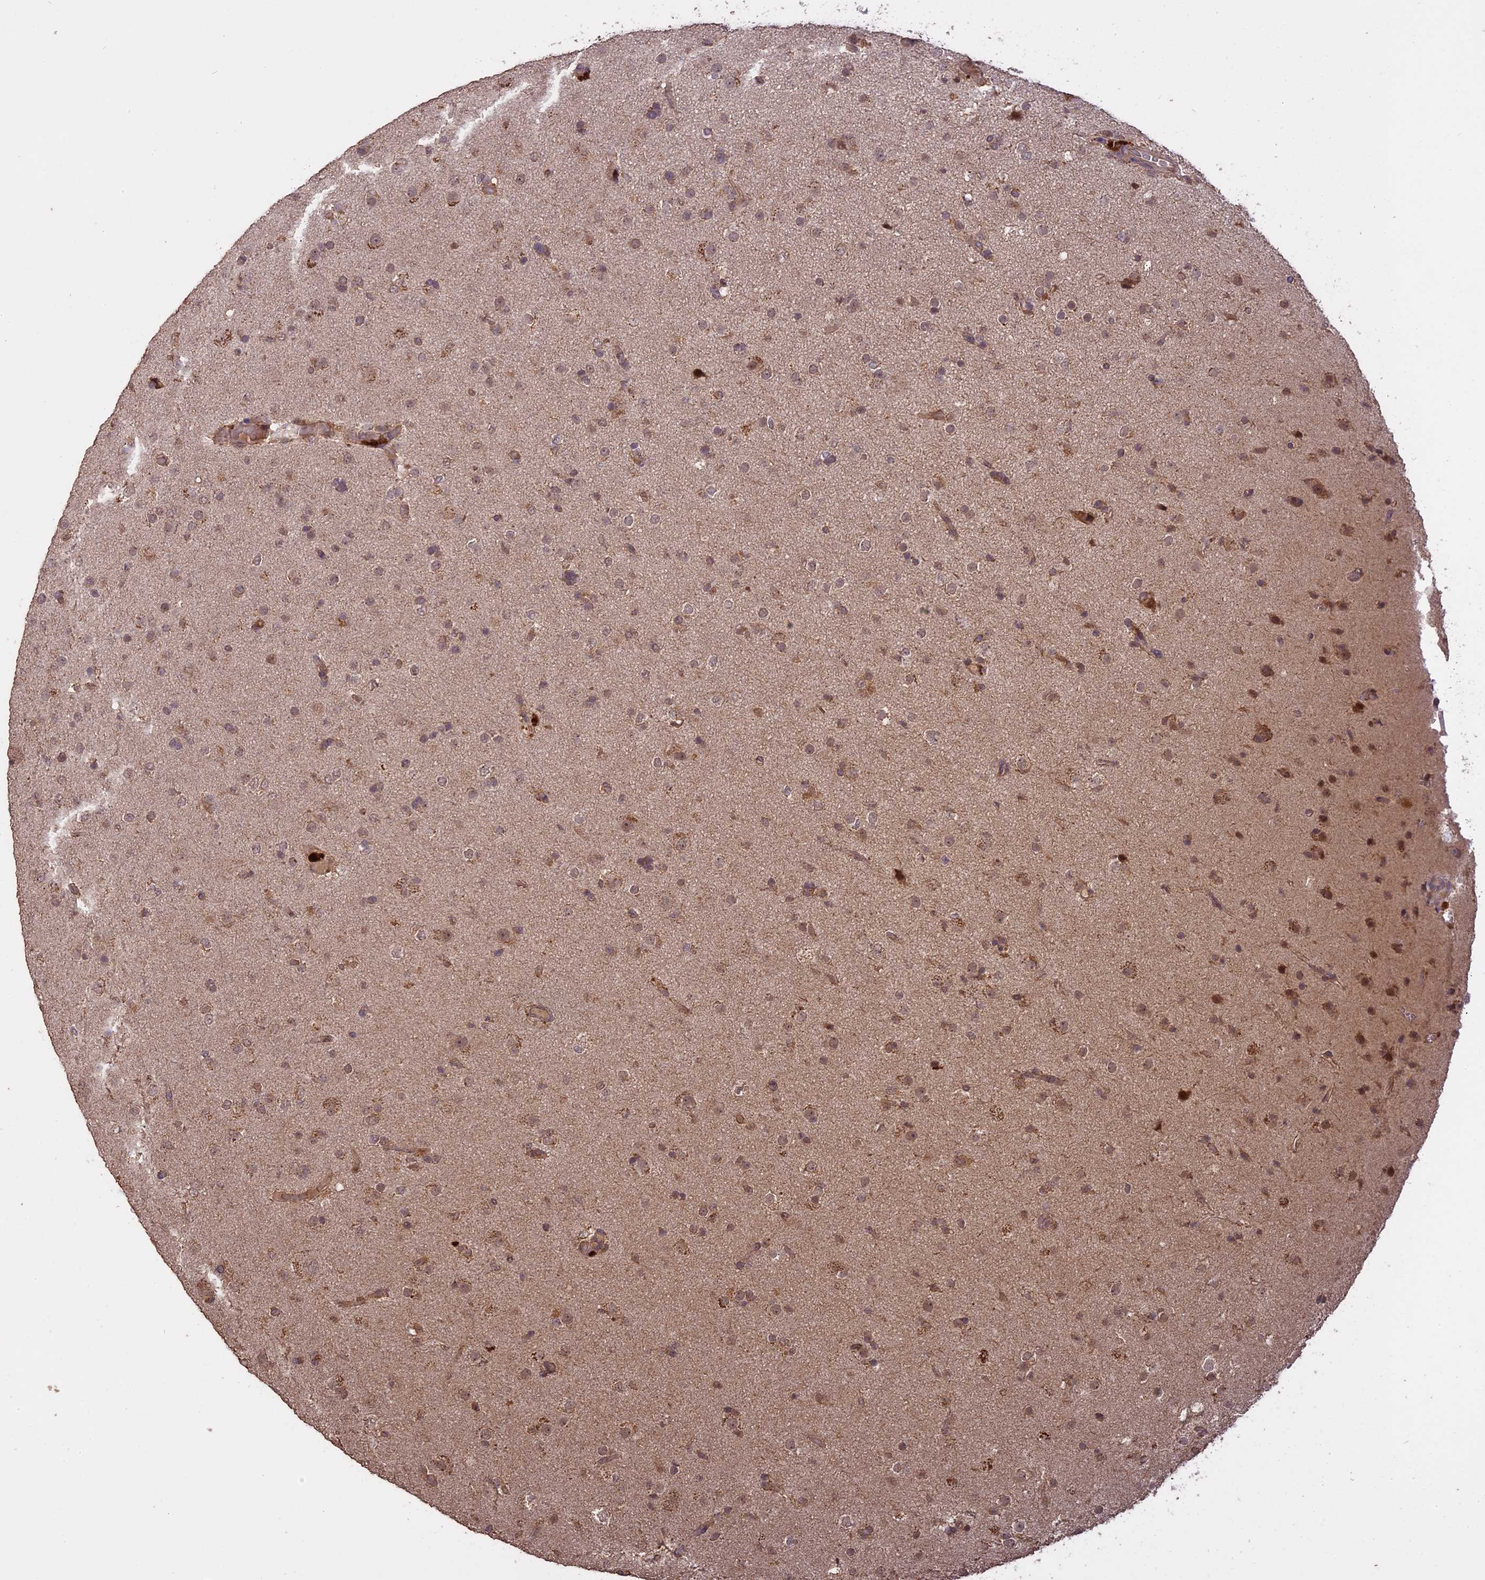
{"staining": {"intensity": "weak", "quantity": "25%-75%", "location": "cytoplasmic/membranous"}, "tissue": "glioma", "cell_type": "Tumor cells", "image_type": "cancer", "snomed": [{"axis": "morphology", "description": "Glioma, malignant, Low grade"}, {"axis": "topography", "description": "Brain"}], "caption": "Glioma tissue exhibits weak cytoplasmic/membranous staining in about 25%-75% of tumor cells", "gene": "TIGD7", "patient": {"sex": "male", "age": 65}}